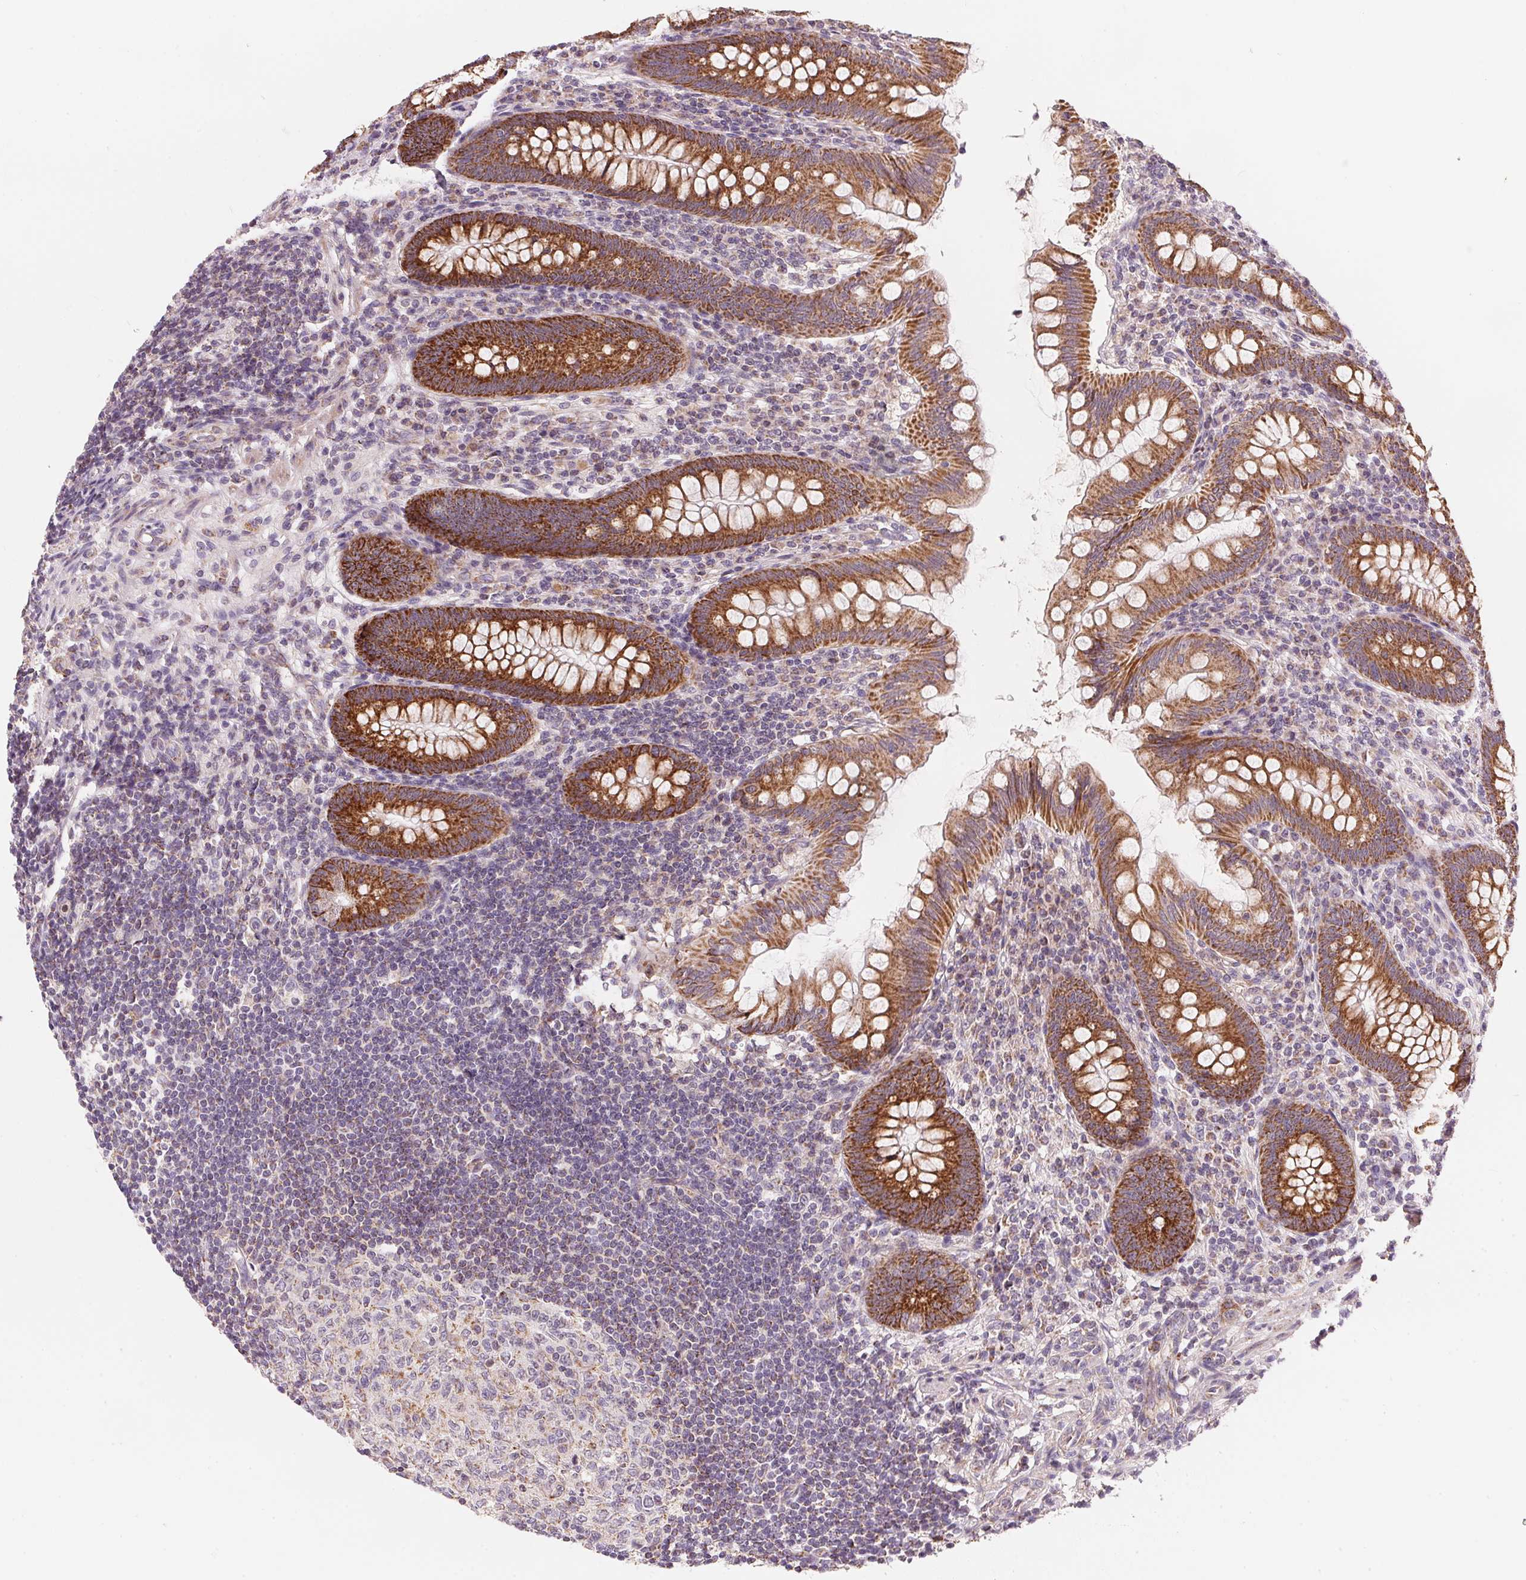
{"staining": {"intensity": "strong", "quantity": ">75%", "location": "cytoplasmic/membranous"}, "tissue": "appendix", "cell_type": "Glandular cells", "image_type": "normal", "snomed": [{"axis": "morphology", "description": "Normal tissue, NOS"}, {"axis": "topography", "description": "Appendix"}], "caption": "IHC micrograph of unremarkable human appendix stained for a protein (brown), which exhibits high levels of strong cytoplasmic/membranous expression in approximately >75% of glandular cells.", "gene": "COQ7", "patient": {"sex": "female", "age": 57}}